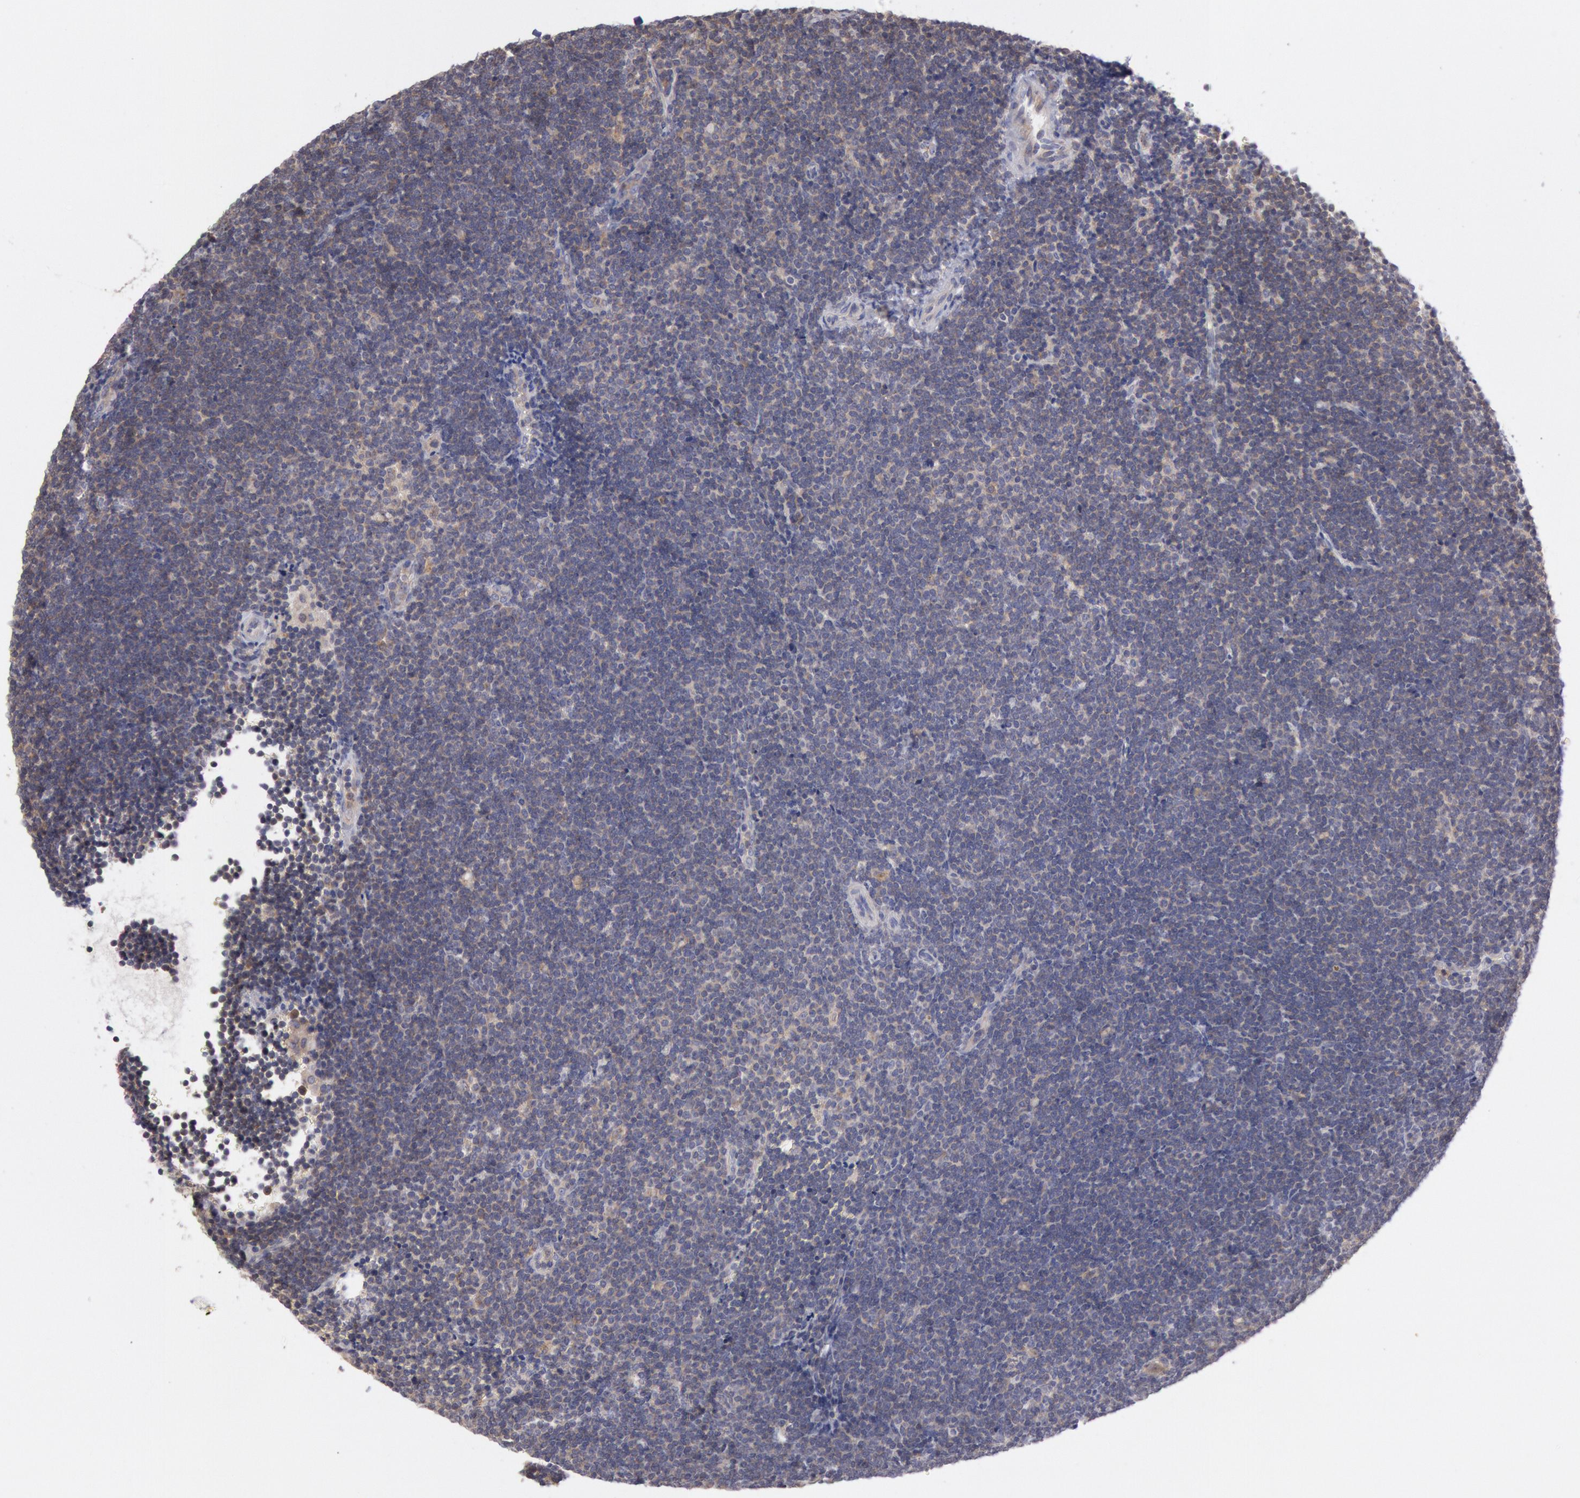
{"staining": {"intensity": "weak", "quantity": "25%-75%", "location": "cytoplasmic/membranous"}, "tissue": "lymphoma", "cell_type": "Tumor cells", "image_type": "cancer", "snomed": [{"axis": "morphology", "description": "Malignant lymphoma, non-Hodgkin's type, Low grade"}, {"axis": "topography", "description": "Lymph node"}], "caption": "About 25%-75% of tumor cells in low-grade malignant lymphoma, non-Hodgkin's type show weak cytoplasmic/membranous protein positivity as visualized by brown immunohistochemical staining.", "gene": "PLA2G6", "patient": {"sex": "female", "age": 51}}